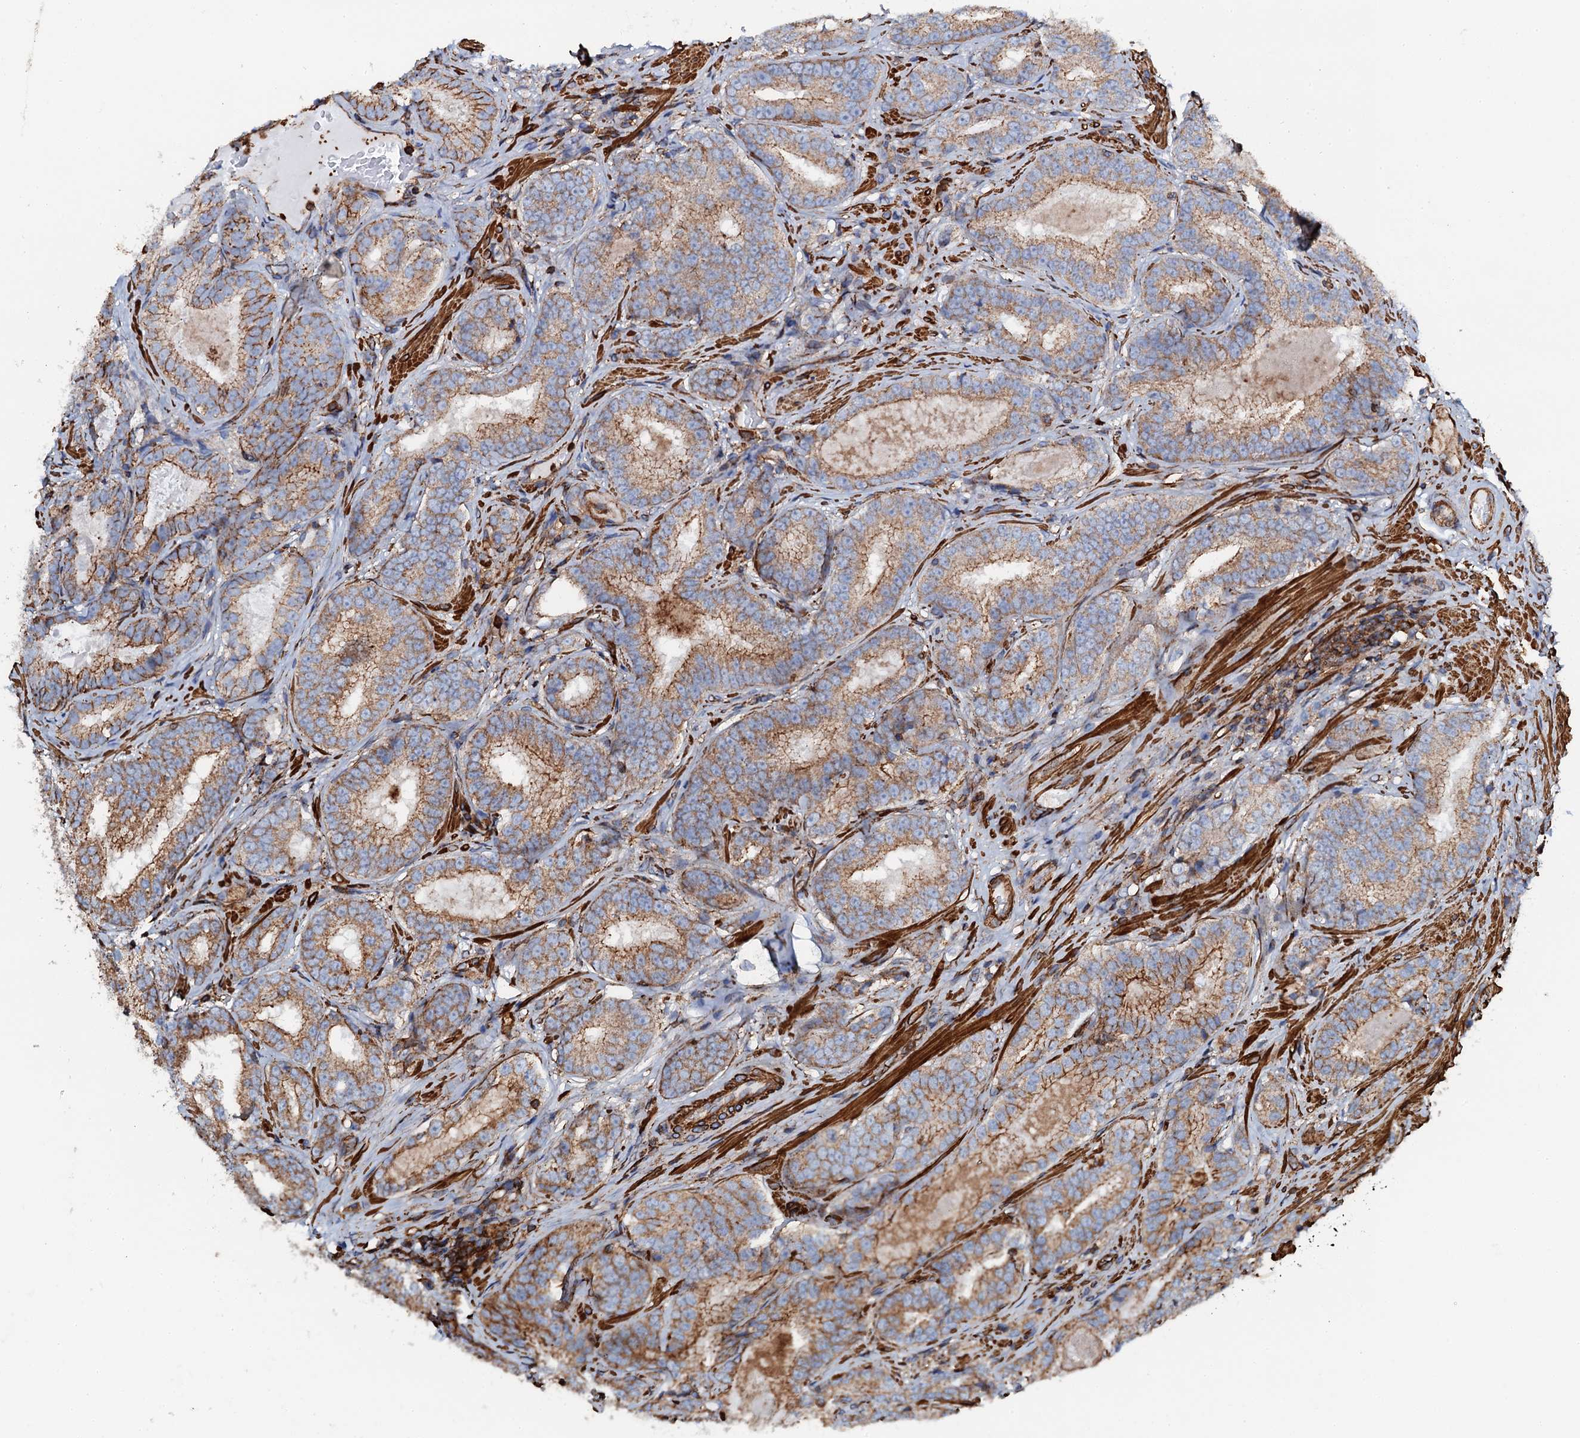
{"staining": {"intensity": "moderate", "quantity": ">75%", "location": "cytoplasmic/membranous"}, "tissue": "prostate cancer", "cell_type": "Tumor cells", "image_type": "cancer", "snomed": [{"axis": "morphology", "description": "Adenocarcinoma, High grade"}, {"axis": "topography", "description": "Prostate"}], "caption": "This is a histology image of immunohistochemistry staining of high-grade adenocarcinoma (prostate), which shows moderate positivity in the cytoplasmic/membranous of tumor cells.", "gene": "INTS10", "patient": {"sex": "male", "age": 57}}